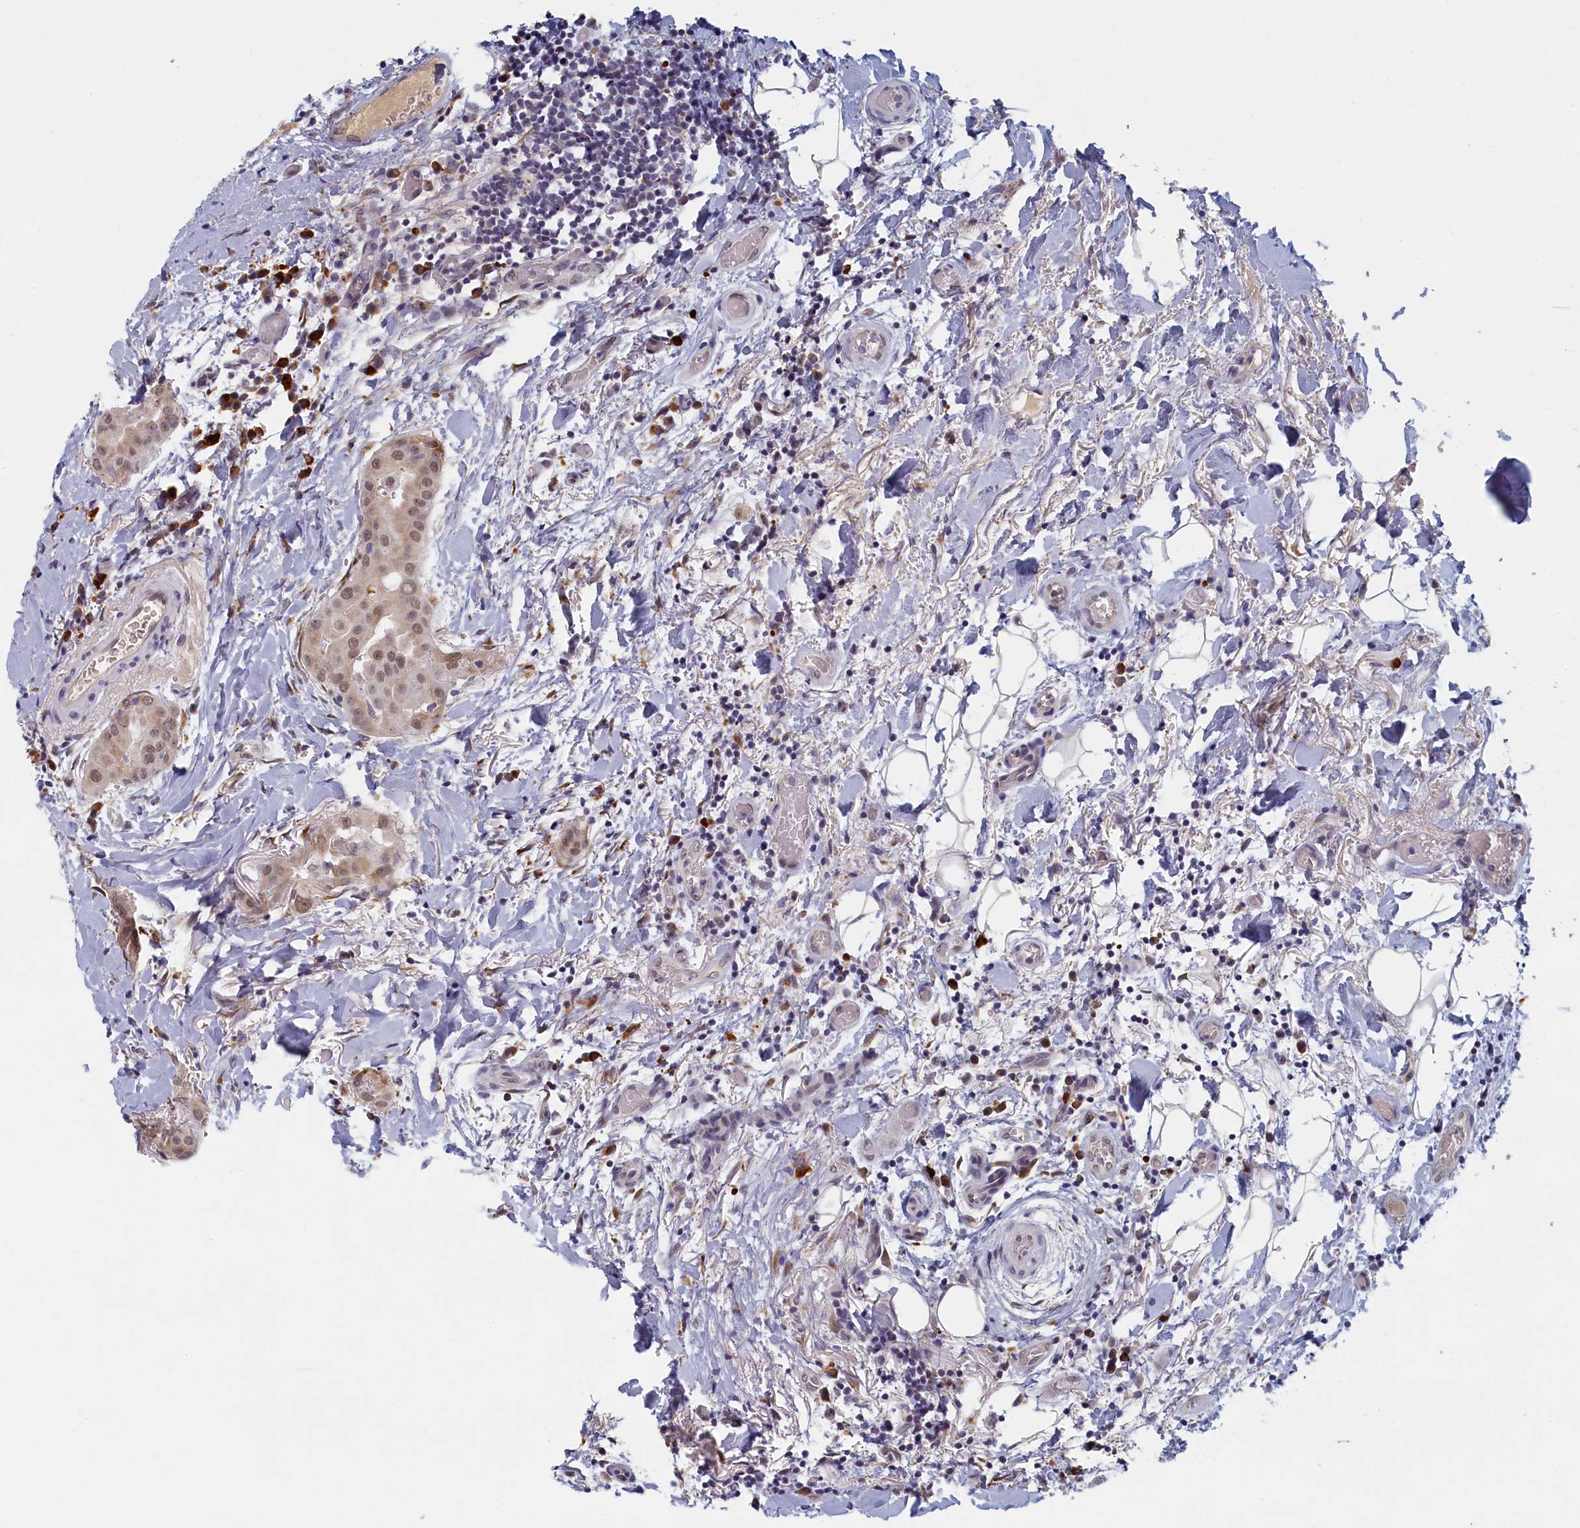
{"staining": {"intensity": "weak", "quantity": "25%-75%", "location": "nuclear"}, "tissue": "thyroid cancer", "cell_type": "Tumor cells", "image_type": "cancer", "snomed": [{"axis": "morphology", "description": "Papillary adenocarcinoma, NOS"}, {"axis": "topography", "description": "Thyroid gland"}], "caption": "Immunohistochemical staining of papillary adenocarcinoma (thyroid) reveals low levels of weak nuclear protein expression in approximately 25%-75% of tumor cells. The staining was performed using DAB to visualize the protein expression in brown, while the nuclei were stained in blue with hematoxylin (Magnification: 20x).", "gene": "DNAJC17", "patient": {"sex": "male", "age": 33}}